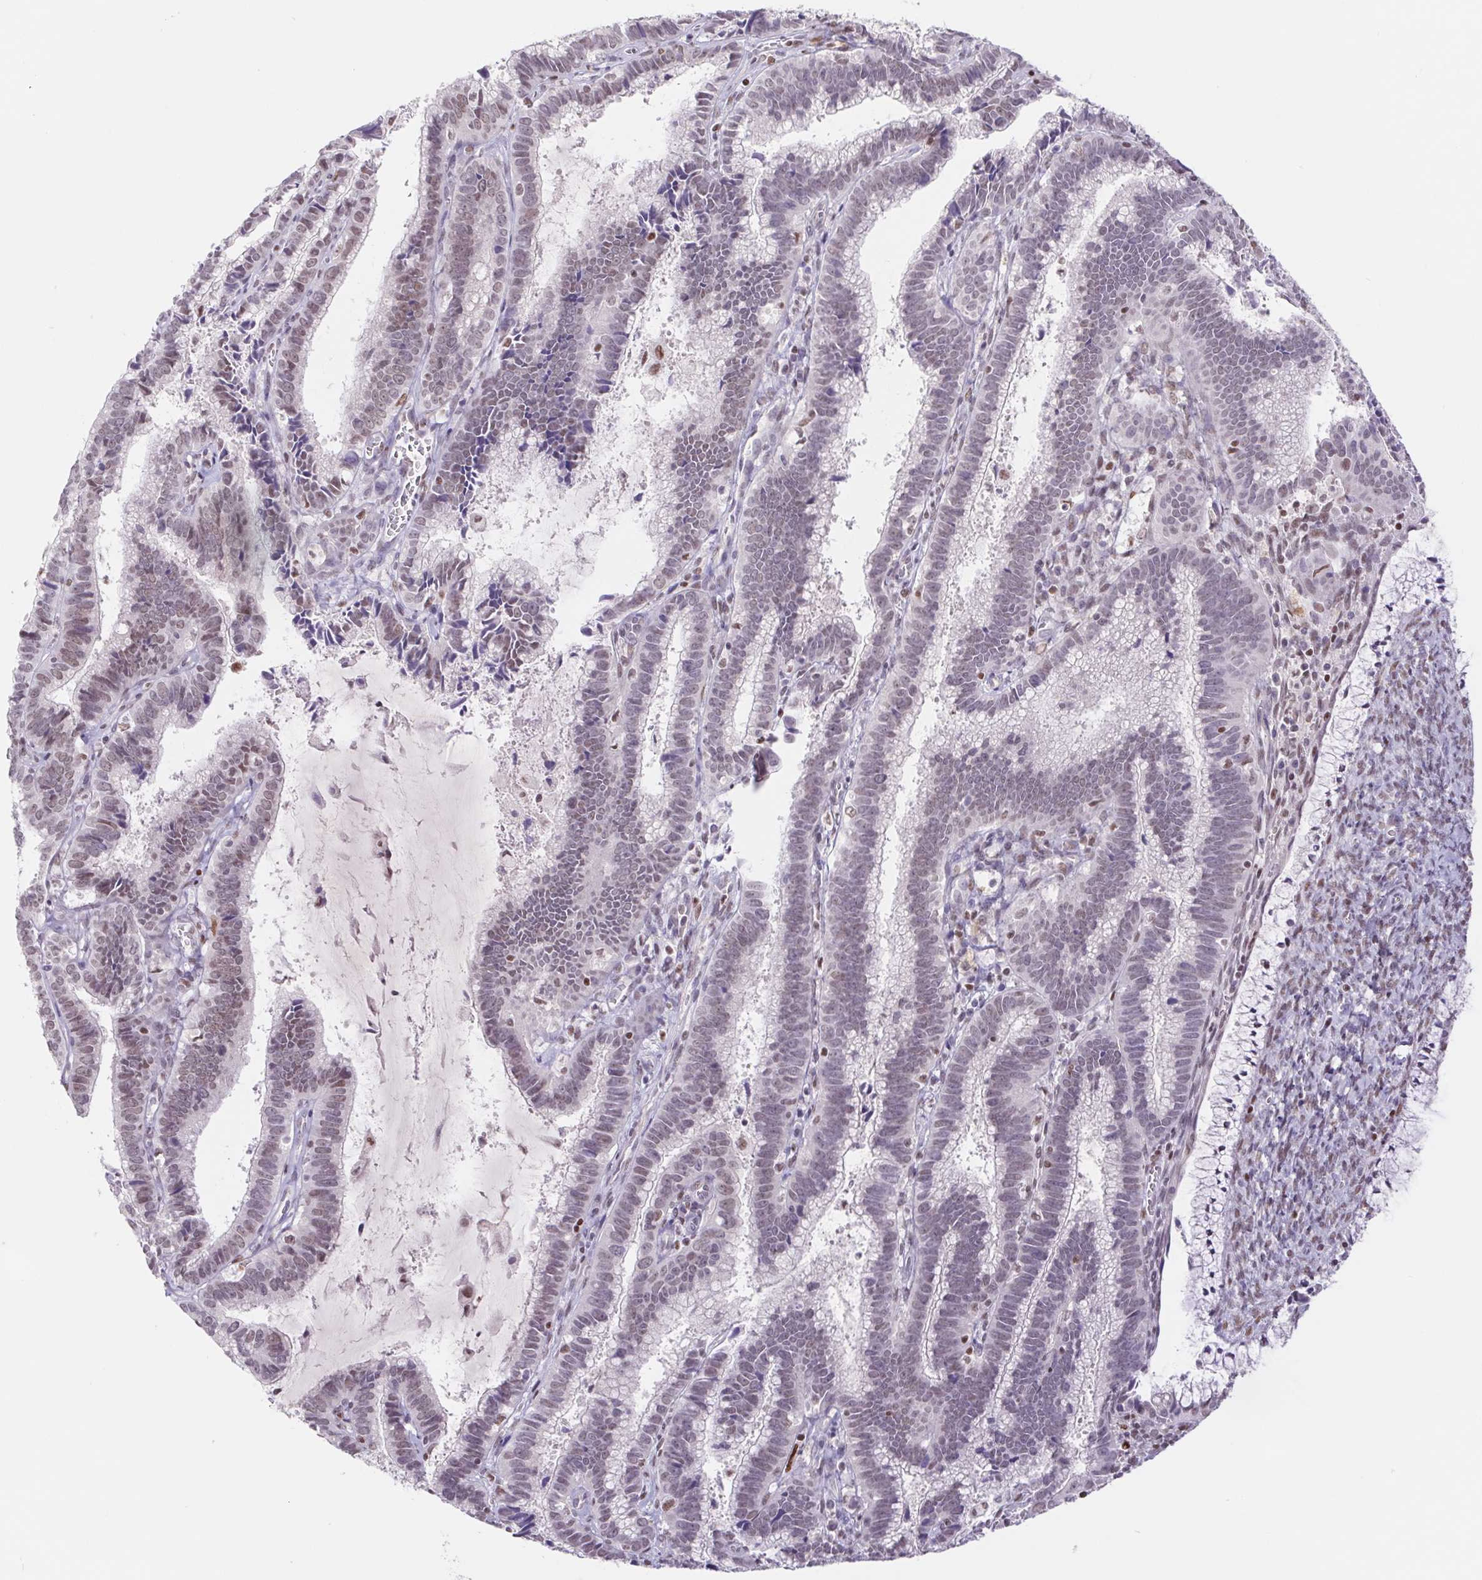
{"staining": {"intensity": "weak", "quantity": "25%-75%", "location": "nuclear"}, "tissue": "cervical cancer", "cell_type": "Tumor cells", "image_type": "cancer", "snomed": [{"axis": "morphology", "description": "Adenocarcinoma, NOS"}, {"axis": "topography", "description": "Cervix"}], "caption": "About 25%-75% of tumor cells in cervical cancer show weak nuclear protein positivity as visualized by brown immunohistochemical staining.", "gene": "TRERF1", "patient": {"sex": "female", "age": 61}}